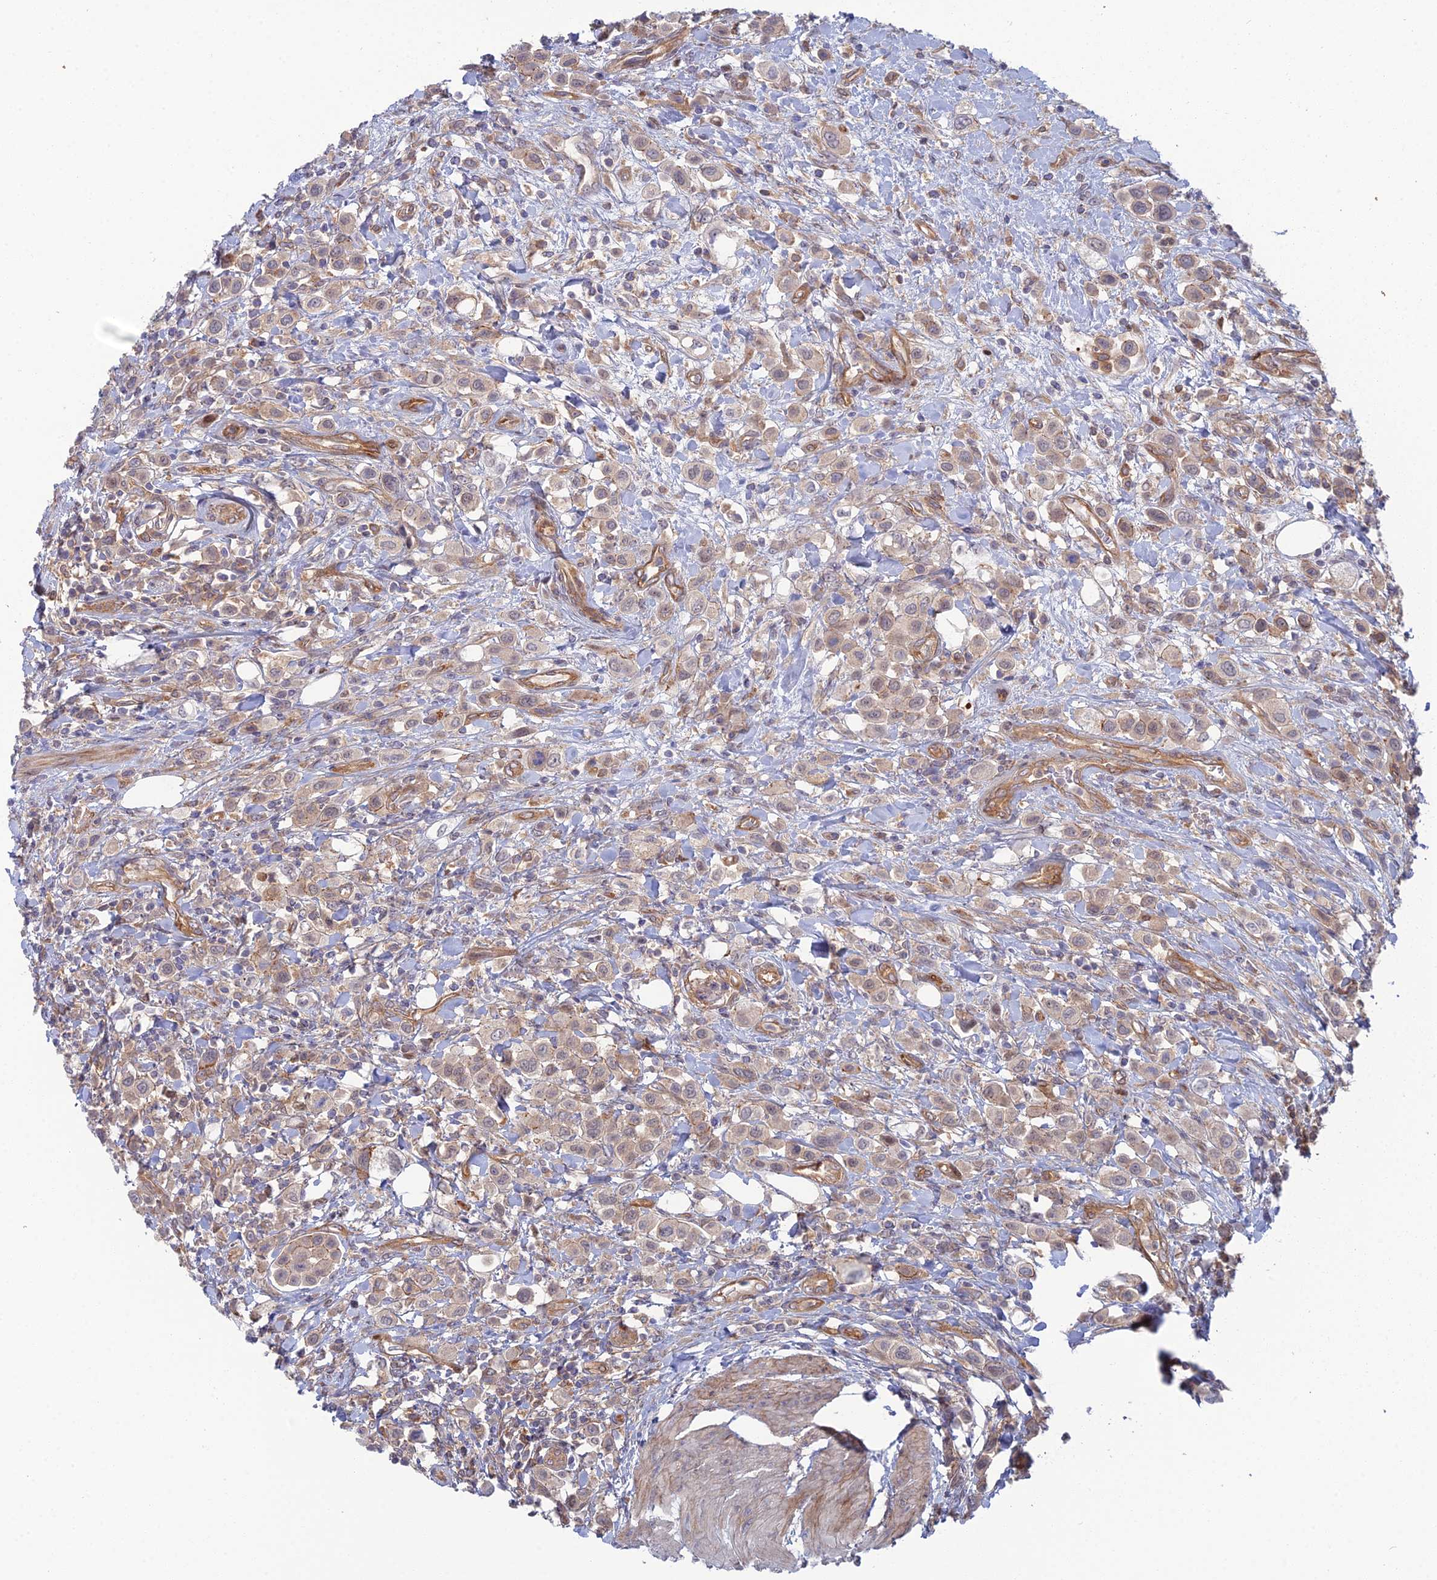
{"staining": {"intensity": "weak", "quantity": ">75%", "location": "cytoplasmic/membranous"}, "tissue": "urothelial cancer", "cell_type": "Tumor cells", "image_type": "cancer", "snomed": [{"axis": "morphology", "description": "Urothelial carcinoma, High grade"}, {"axis": "topography", "description": "Urinary bladder"}], "caption": "About >75% of tumor cells in urothelial cancer show weak cytoplasmic/membranous protein positivity as visualized by brown immunohistochemical staining.", "gene": "ABHD1", "patient": {"sex": "male", "age": 50}}